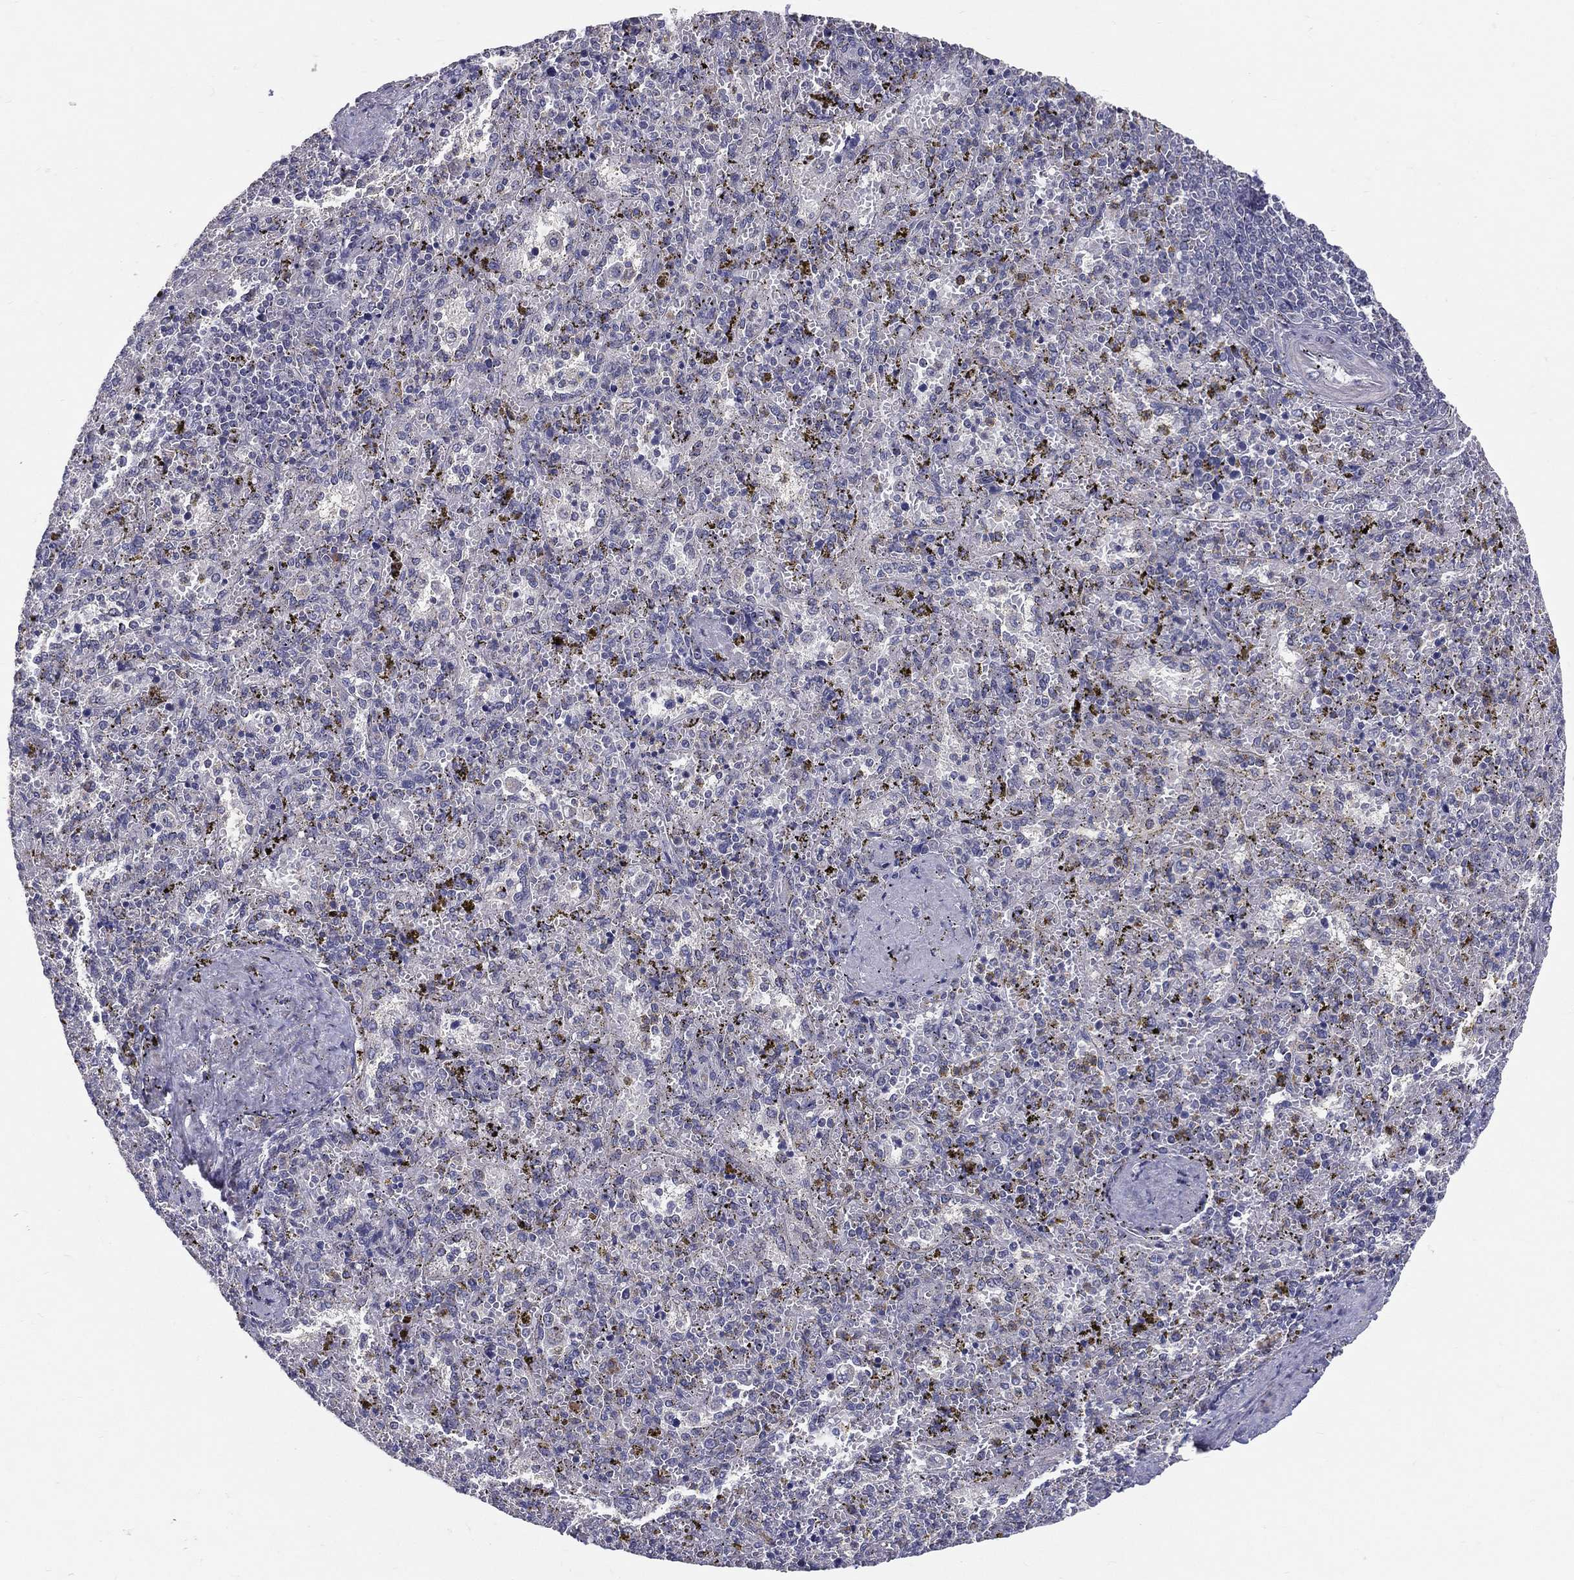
{"staining": {"intensity": "negative", "quantity": "none", "location": "none"}, "tissue": "spleen", "cell_type": "Cells in red pulp", "image_type": "normal", "snomed": [{"axis": "morphology", "description": "Normal tissue, NOS"}, {"axis": "topography", "description": "Spleen"}], "caption": "Immunohistochemistry histopathology image of normal human spleen stained for a protein (brown), which exhibits no positivity in cells in red pulp.", "gene": "PCSK1", "patient": {"sex": "female", "age": 50}}